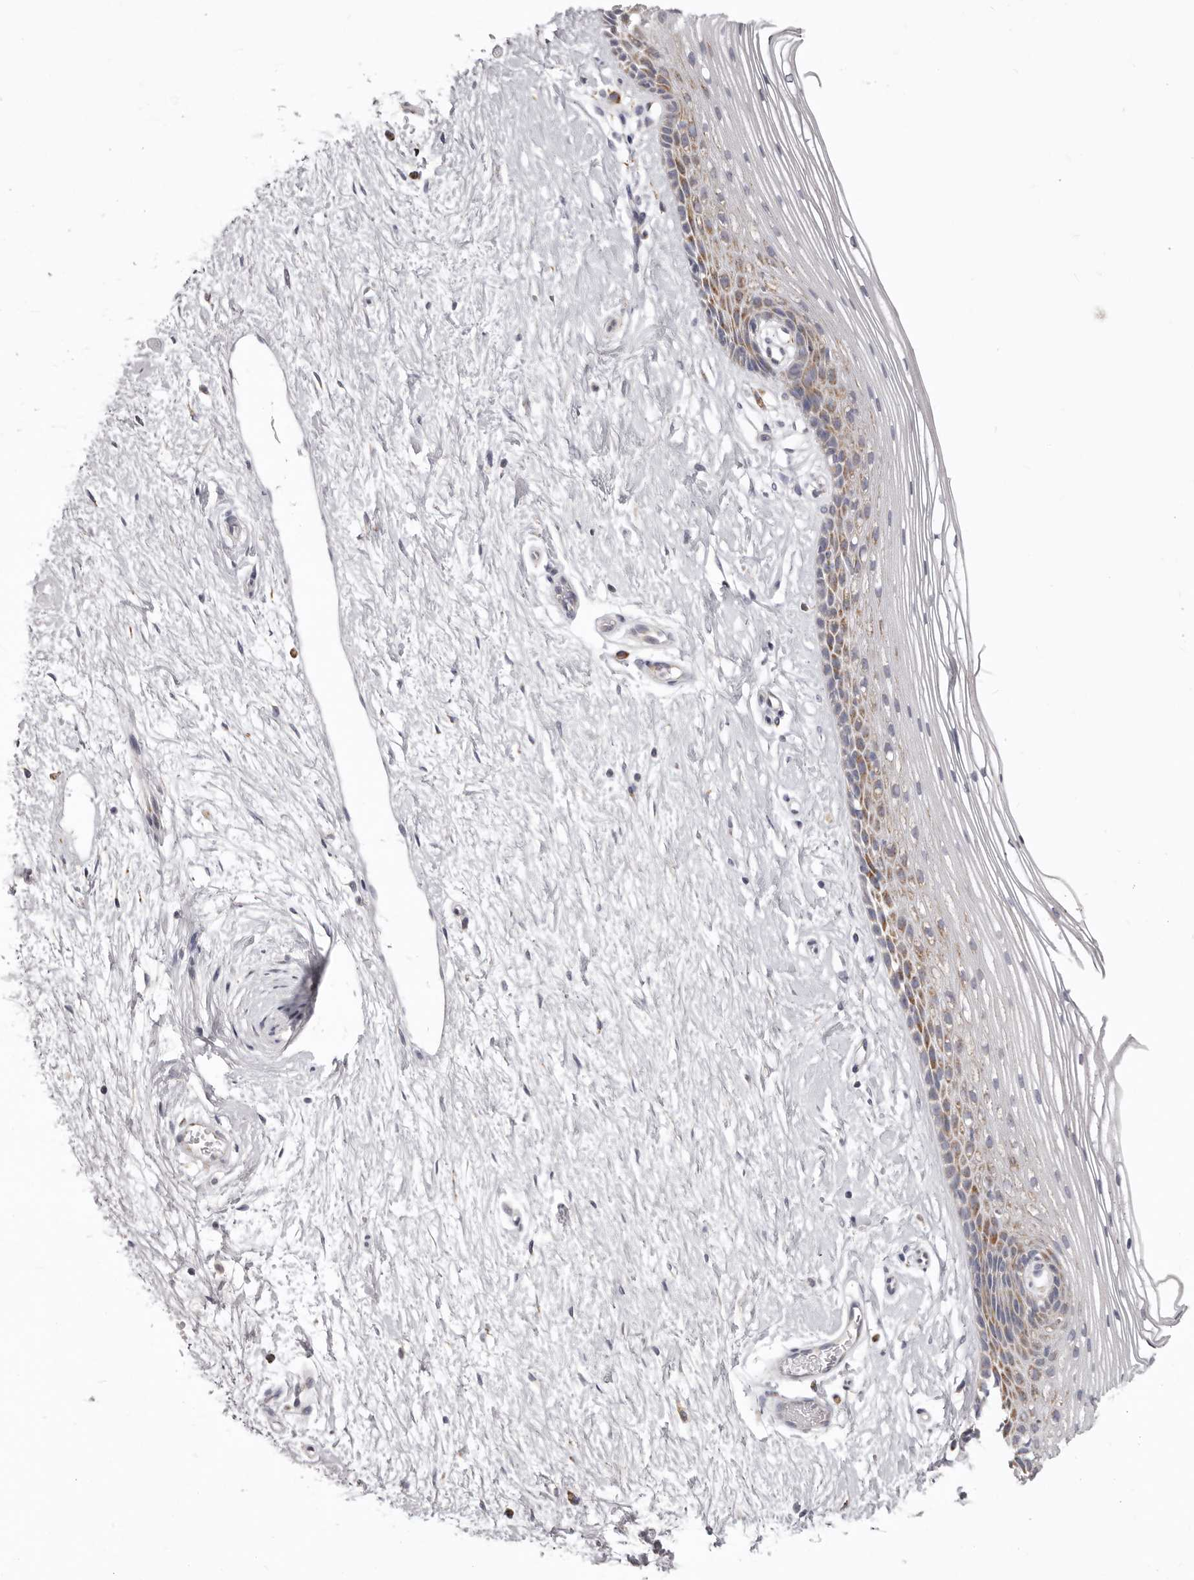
{"staining": {"intensity": "moderate", "quantity": "25%-75%", "location": "cytoplasmic/membranous"}, "tissue": "vagina", "cell_type": "Squamous epithelial cells", "image_type": "normal", "snomed": [{"axis": "morphology", "description": "Normal tissue, NOS"}, {"axis": "topography", "description": "Vagina"}], "caption": "IHC (DAB) staining of unremarkable vagina displays moderate cytoplasmic/membranous protein expression in about 25%-75% of squamous epithelial cells.", "gene": "PRMT2", "patient": {"sex": "female", "age": 46}}